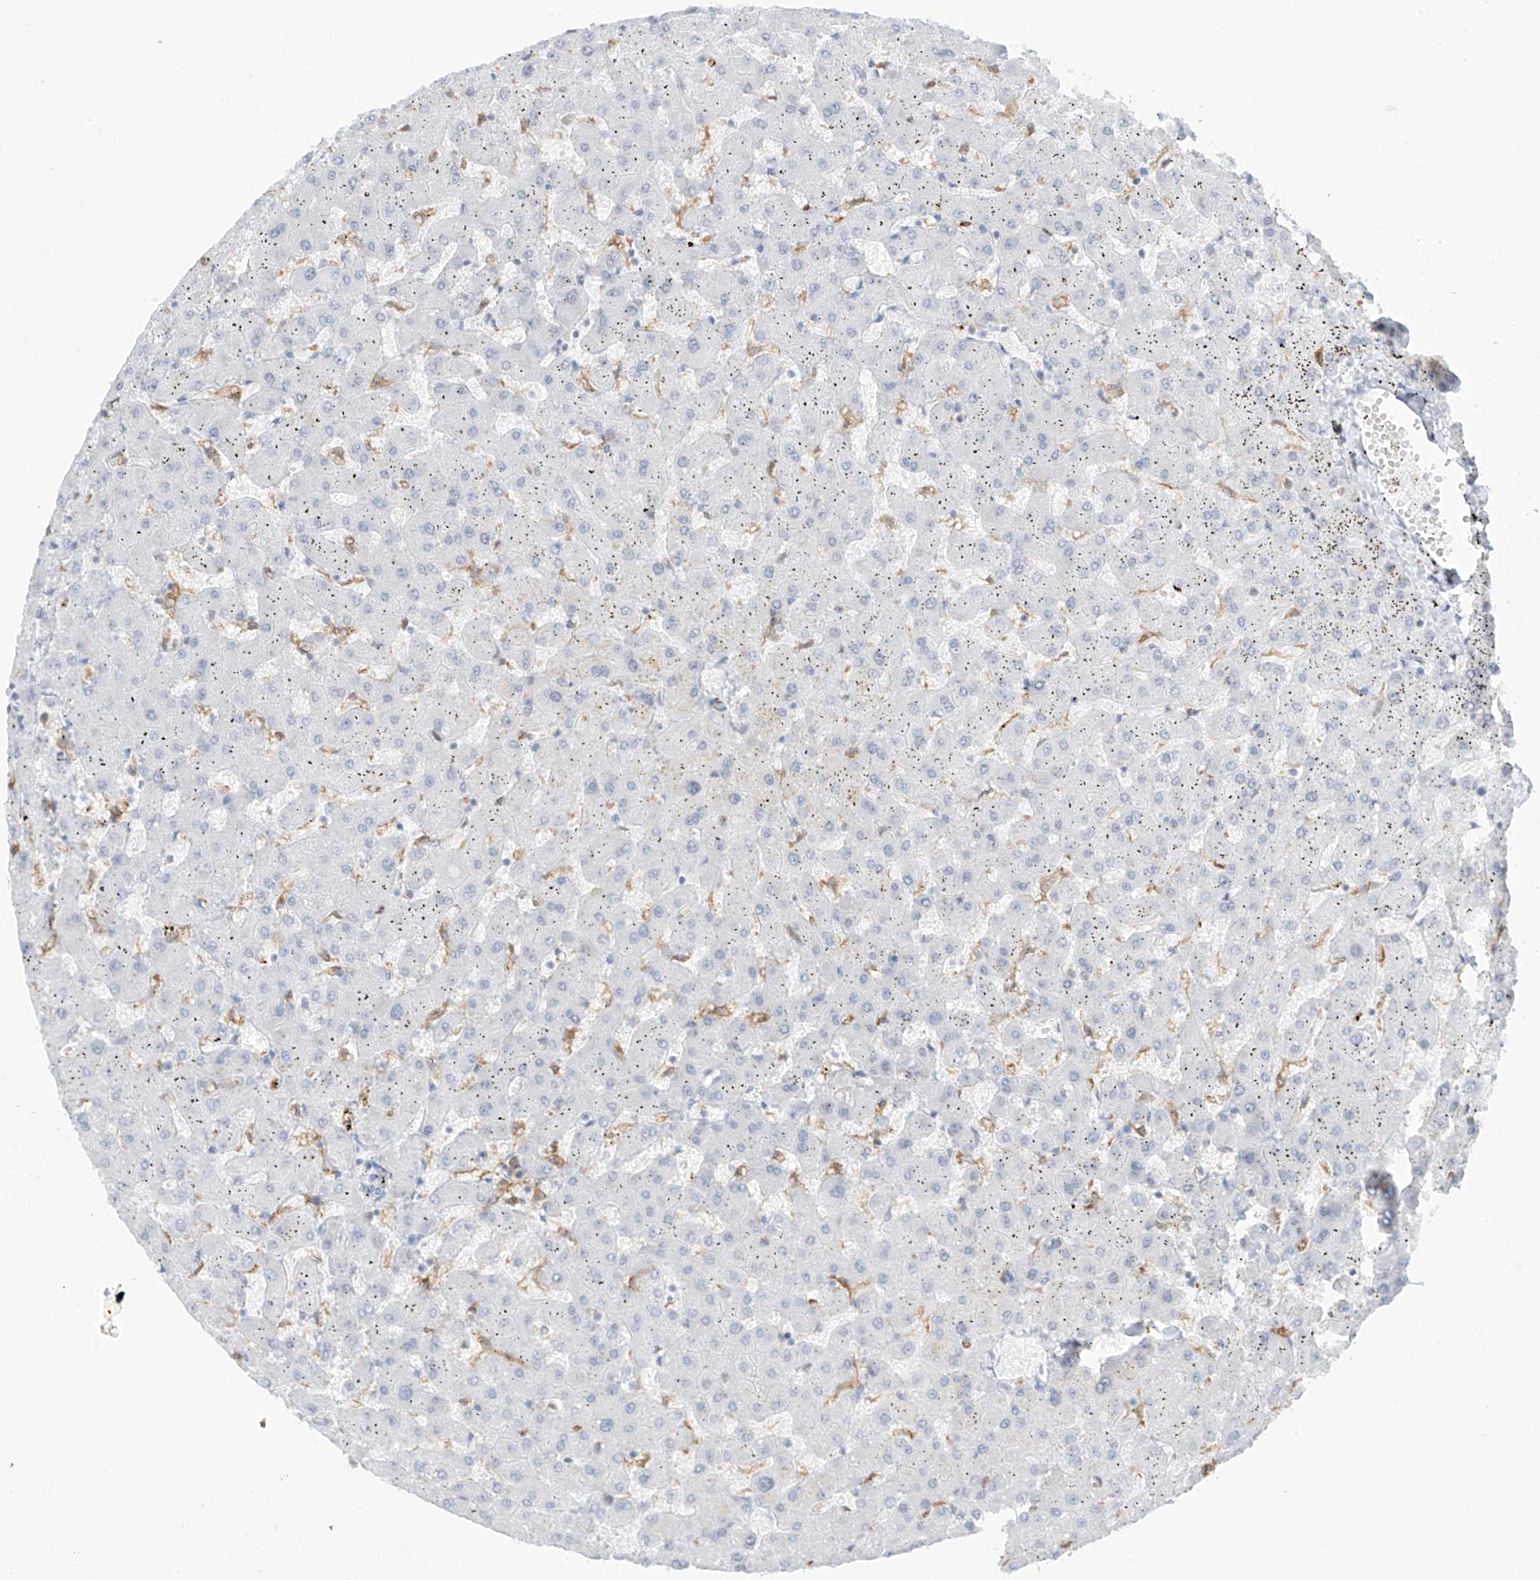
{"staining": {"intensity": "negative", "quantity": "none", "location": "none"}, "tissue": "liver", "cell_type": "Cholangiocytes", "image_type": "normal", "snomed": [{"axis": "morphology", "description": "Normal tissue, NOS"}, {"axis": "topography", "description": "Liver"}], "caption": "A high-resolution micrograph shows immunohistochemistry (IHC) staining of benign liver, which reveals no significant staining in cholangiocytes.", "gene": "TBXAS1", "patient": {"sex": "female", "age": 63}}